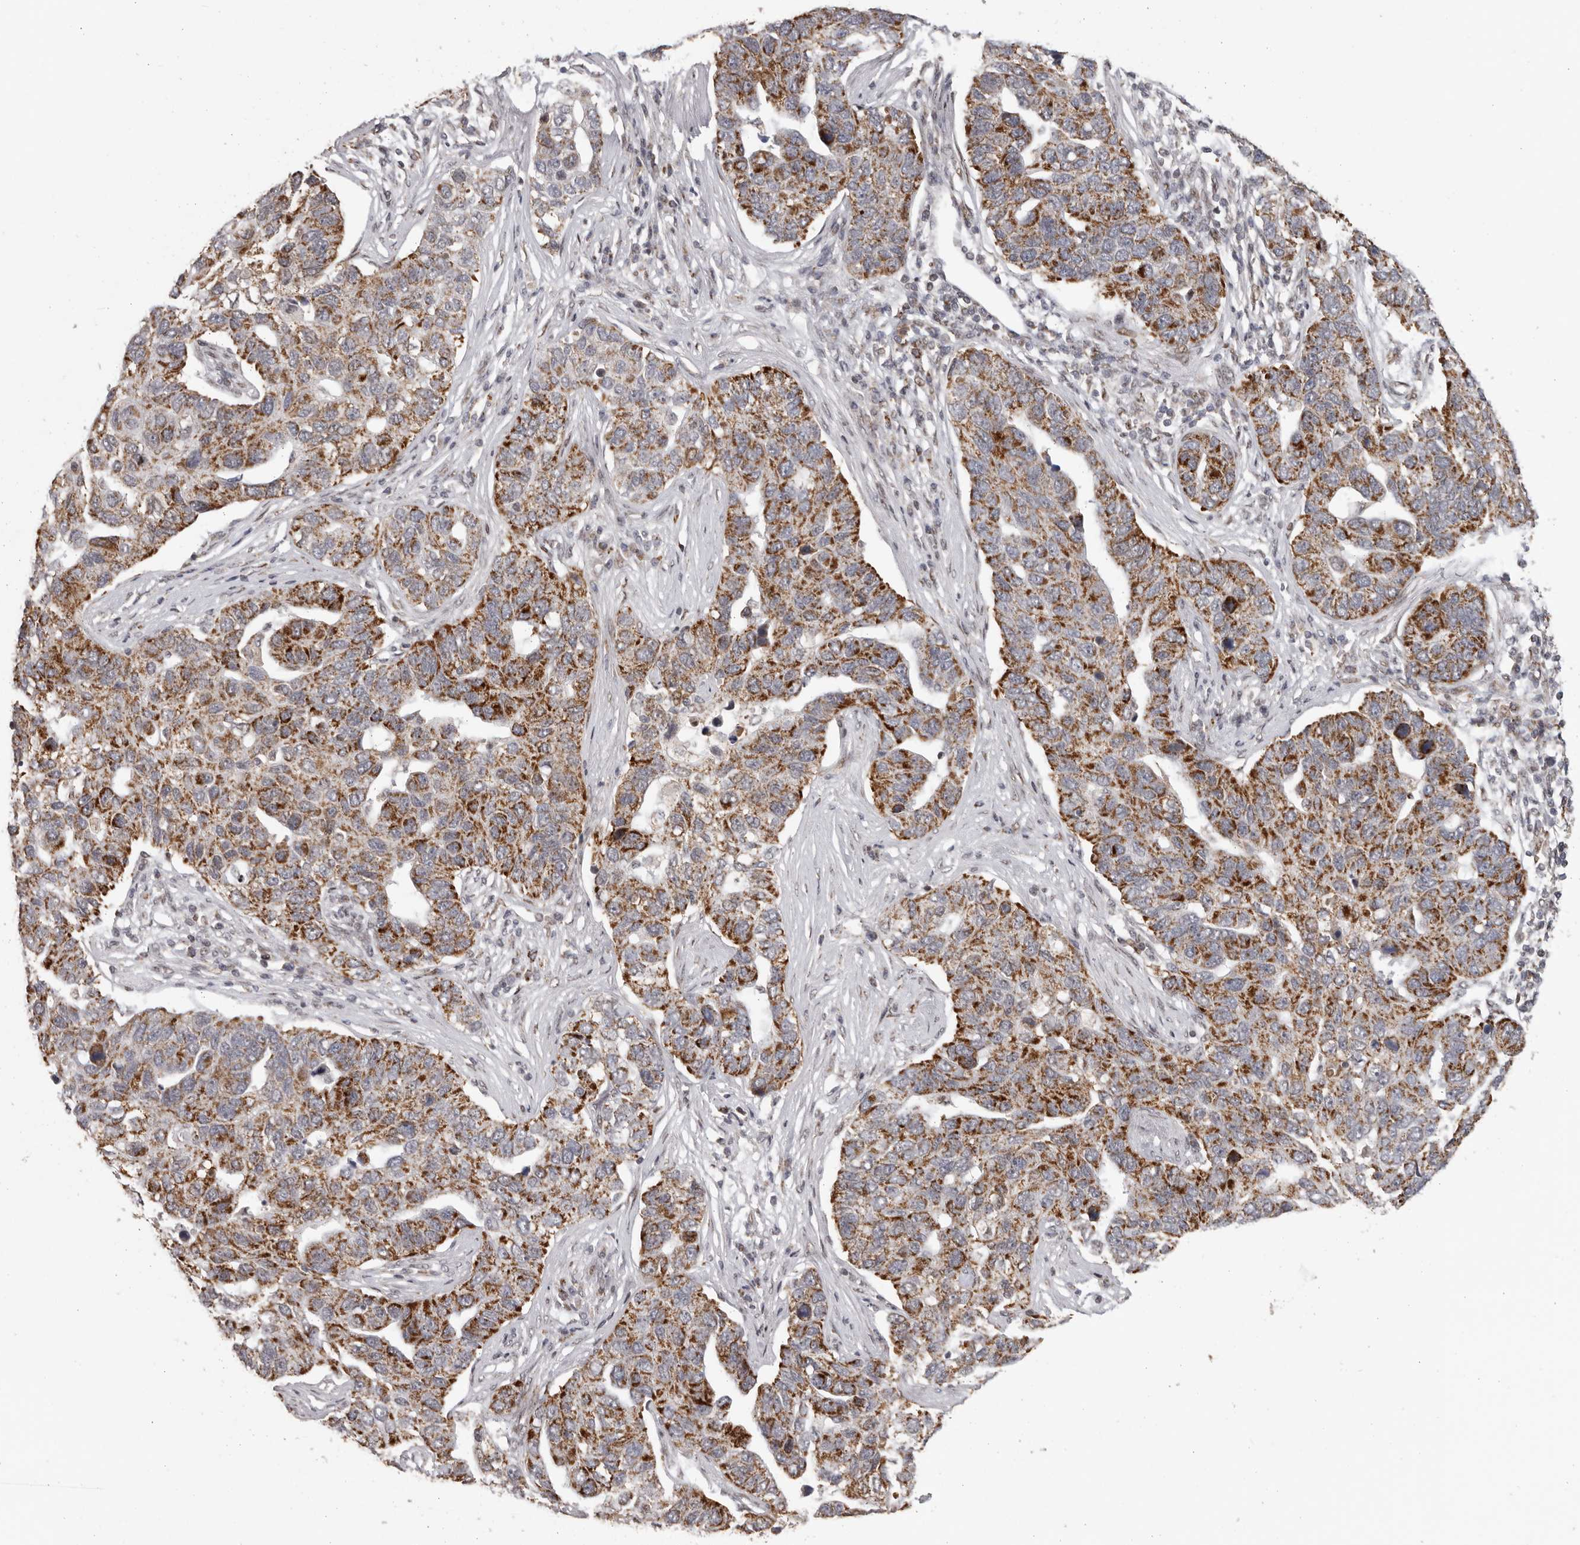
{"staining": {"intensity": "moderate", "quantity": ">75%", "location": "cytoplasmic/membranous"}, "tissue": "pancreatic cancer", "cell_type": "Tumor cells", "image_type": "cancer", "snomed": [{"axis": "morphology", "description": "Adenocarcinoma, NOS"}, {"axis": "topography", "description": "Pancreas"}], "caption": "Immunohistochemistry image of pancreatic cancer stained for a protein (brown), which exhibits medium levels of moderate cytoplasmic/membranous staining in approximately >75% of tumor cells.", "gene": "C17orf99", "patient": {"sex": "female", "age": 61}}